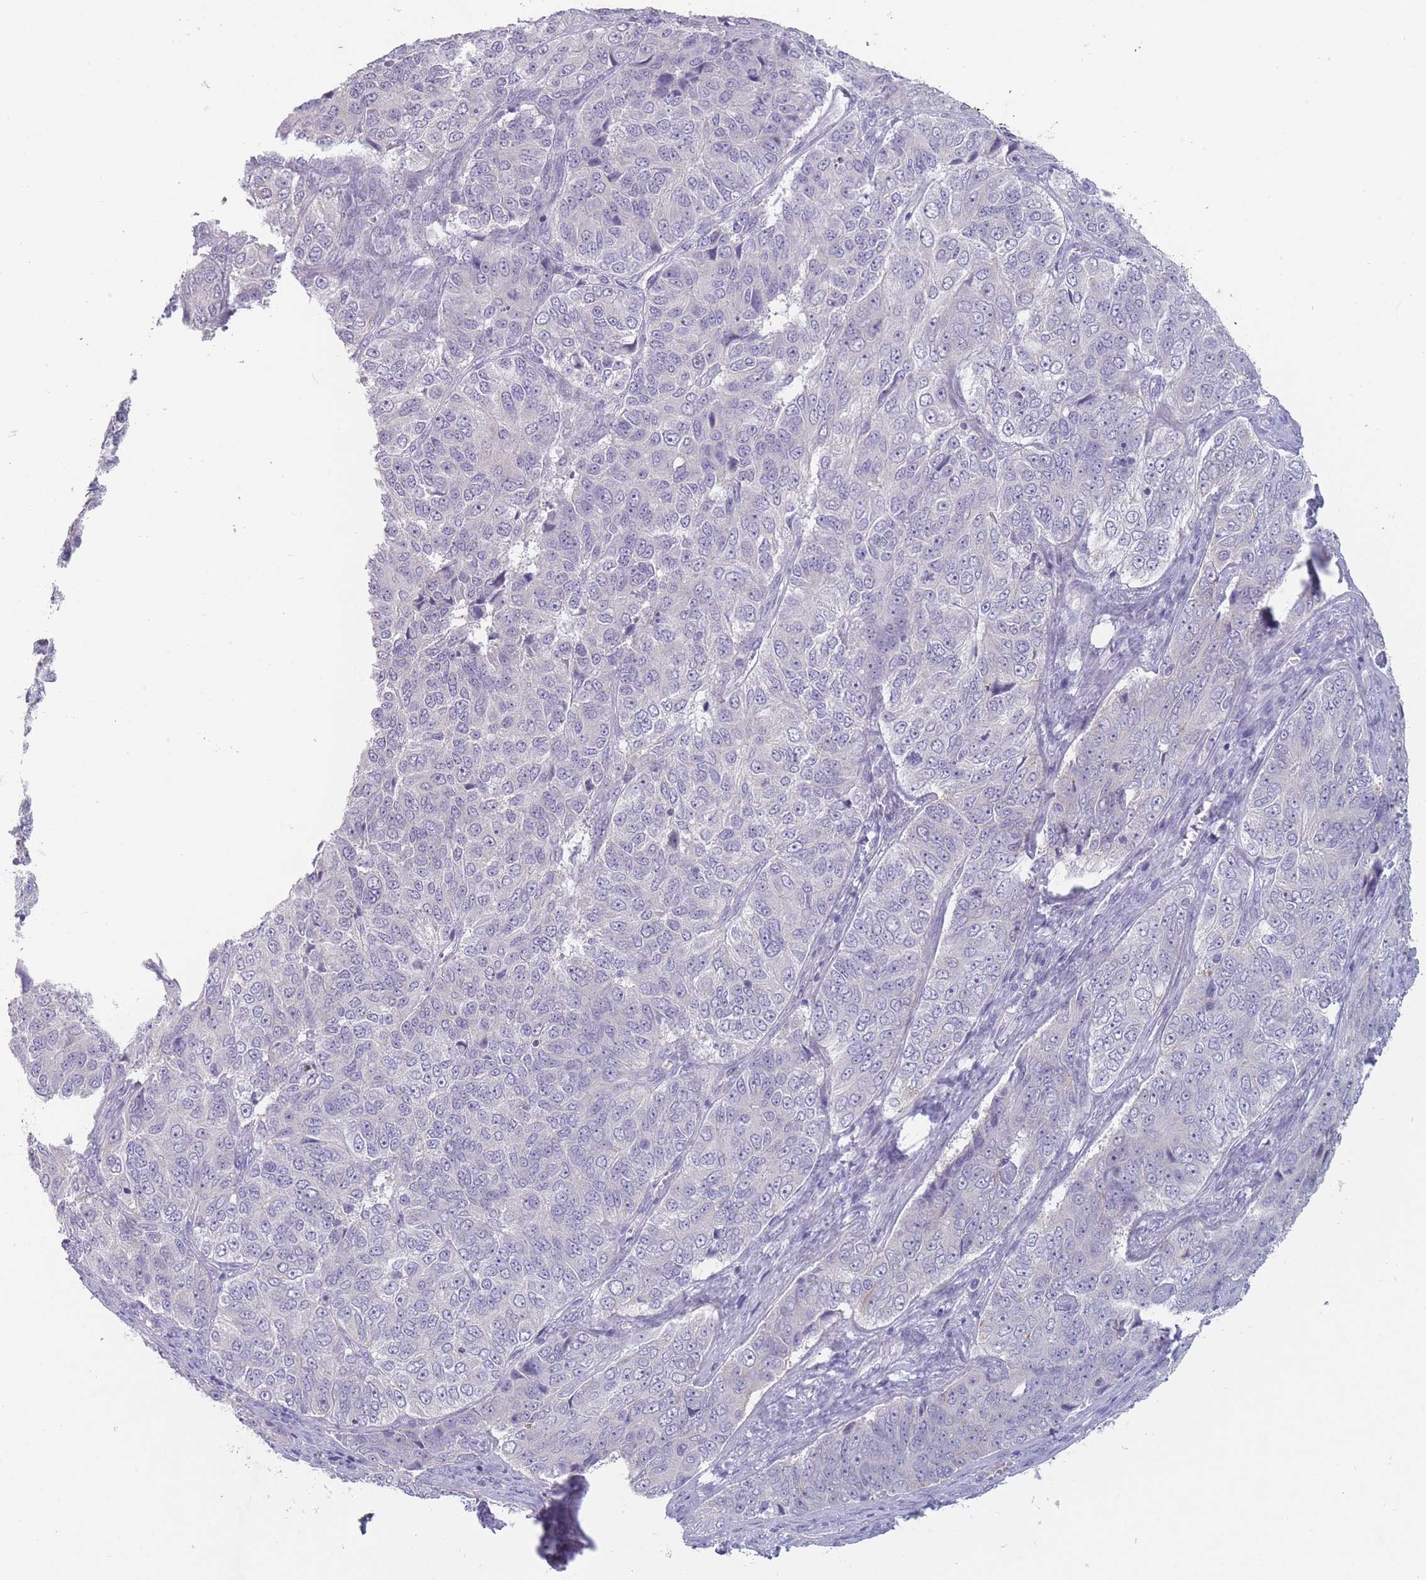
{"staining": {"intensity": "negative", "quantity": "none", "location": "none"}, "tissue": "ovarian cancer", "cell_type": "Tumor cells", "image_type": "cancer", "snomed": [{"axis": "morphology", "description": "Carcinoma, endometroid"}, {"axis": "topography", "description": "Ovary"}], "caption": "This is an immunohistochemistry micrograph of ovarian cancer (endometroid carcinoma). There is no expression in tumor cells.", "gene": "PAIP2B", "patient": {"sex": "female", "age": 51}}